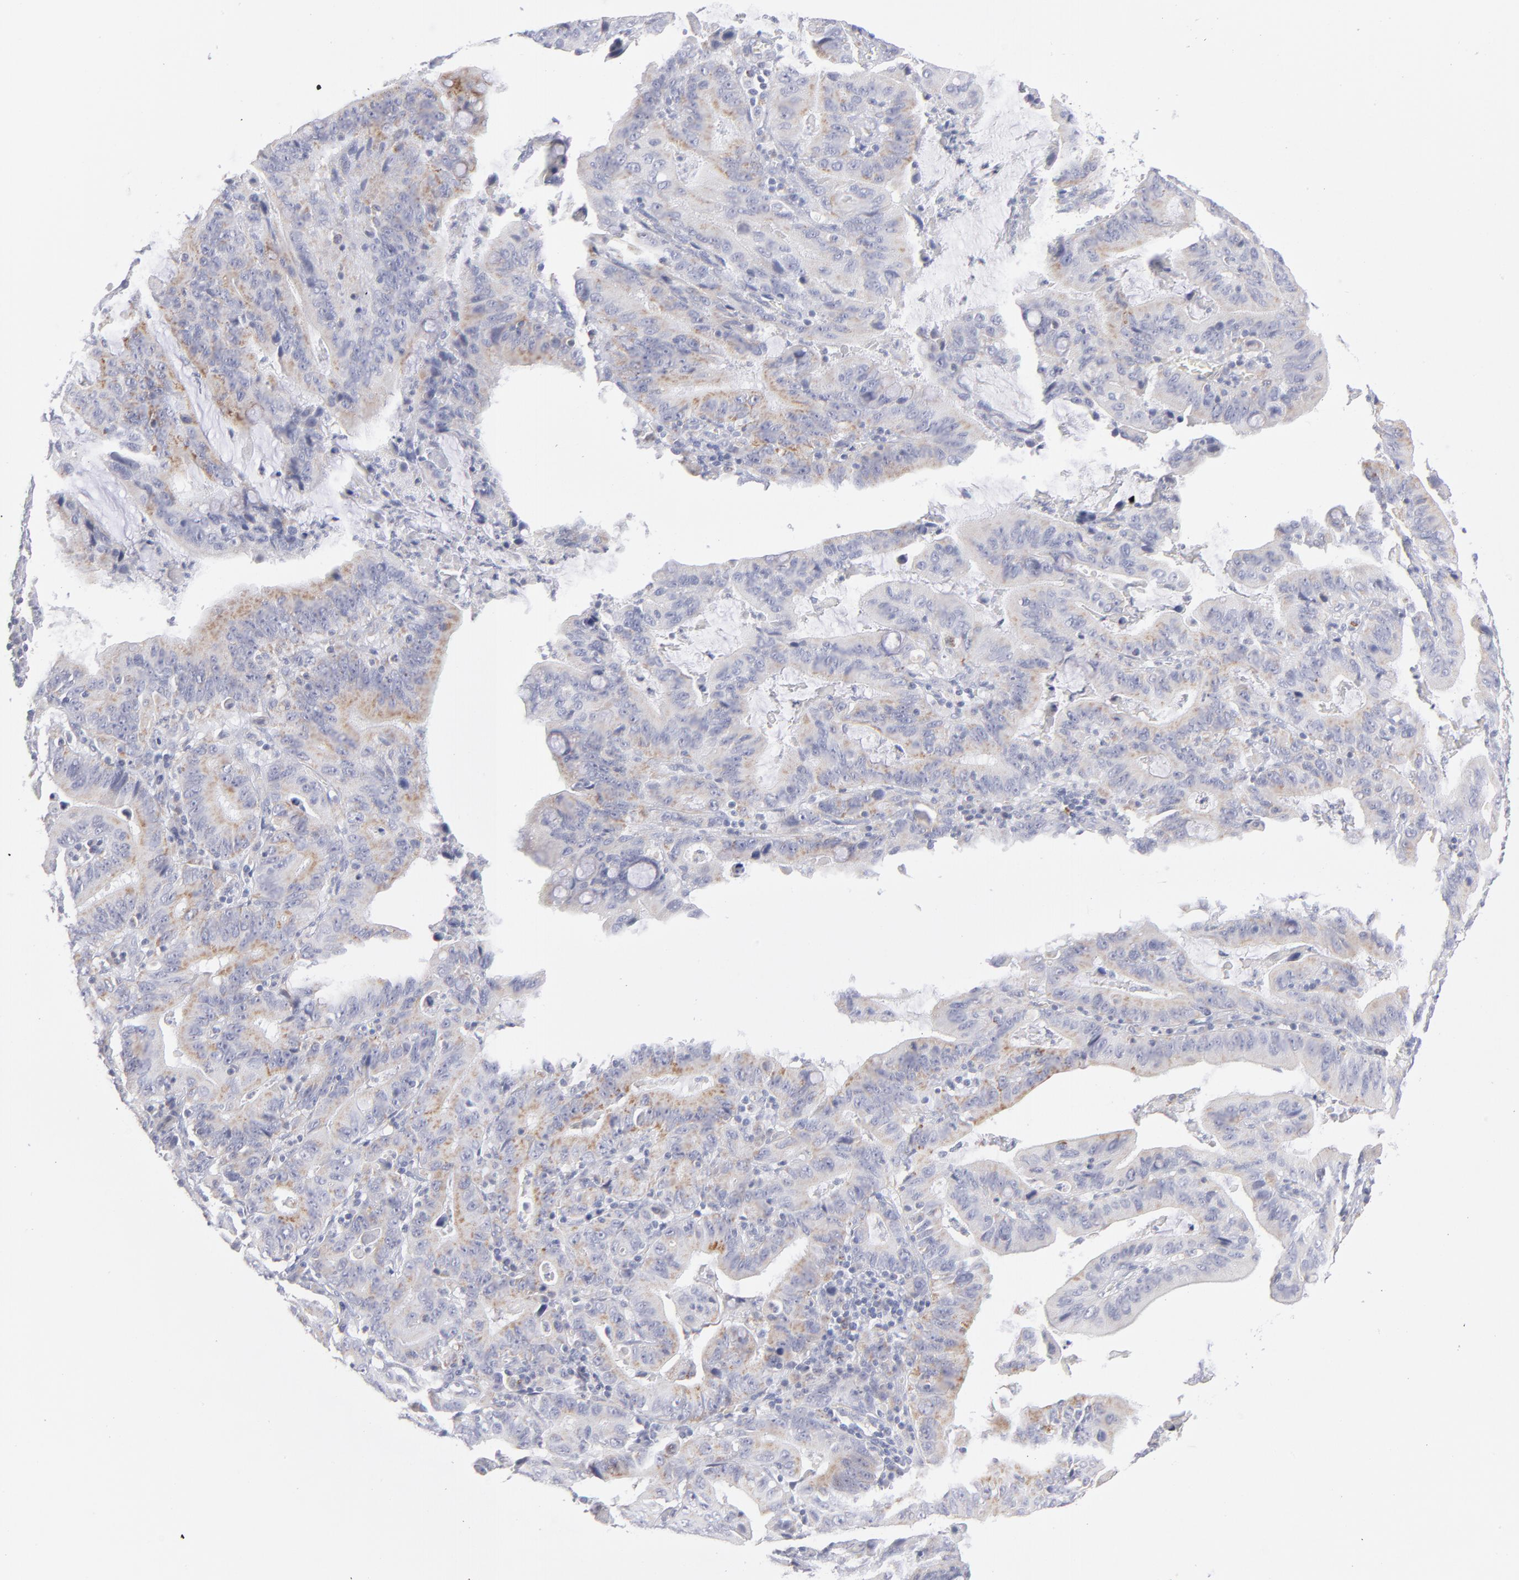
{"staining": {"intensity": "weak", "quantity": "25%-75%", "location": "cytoplasmic/membranous"}, "tissue": "stomach cancer", "cell_type": "Tumor cells", "image_type": "cancer", "snomed": [{"axis": "morphology", "description": "Adenocarcinoma, NOS"}, {"axis": "topography", "description": "Stomach, upper"}], "caption": "A low amount of weak cytoplasmic/membranous positivity is identified in approximately 25%-75% of tumor cells in stomach cancer (adenocarcinoma) tissue.", "gene": "MTHFD2", "patient": {"sex": "male", "age": 63}}